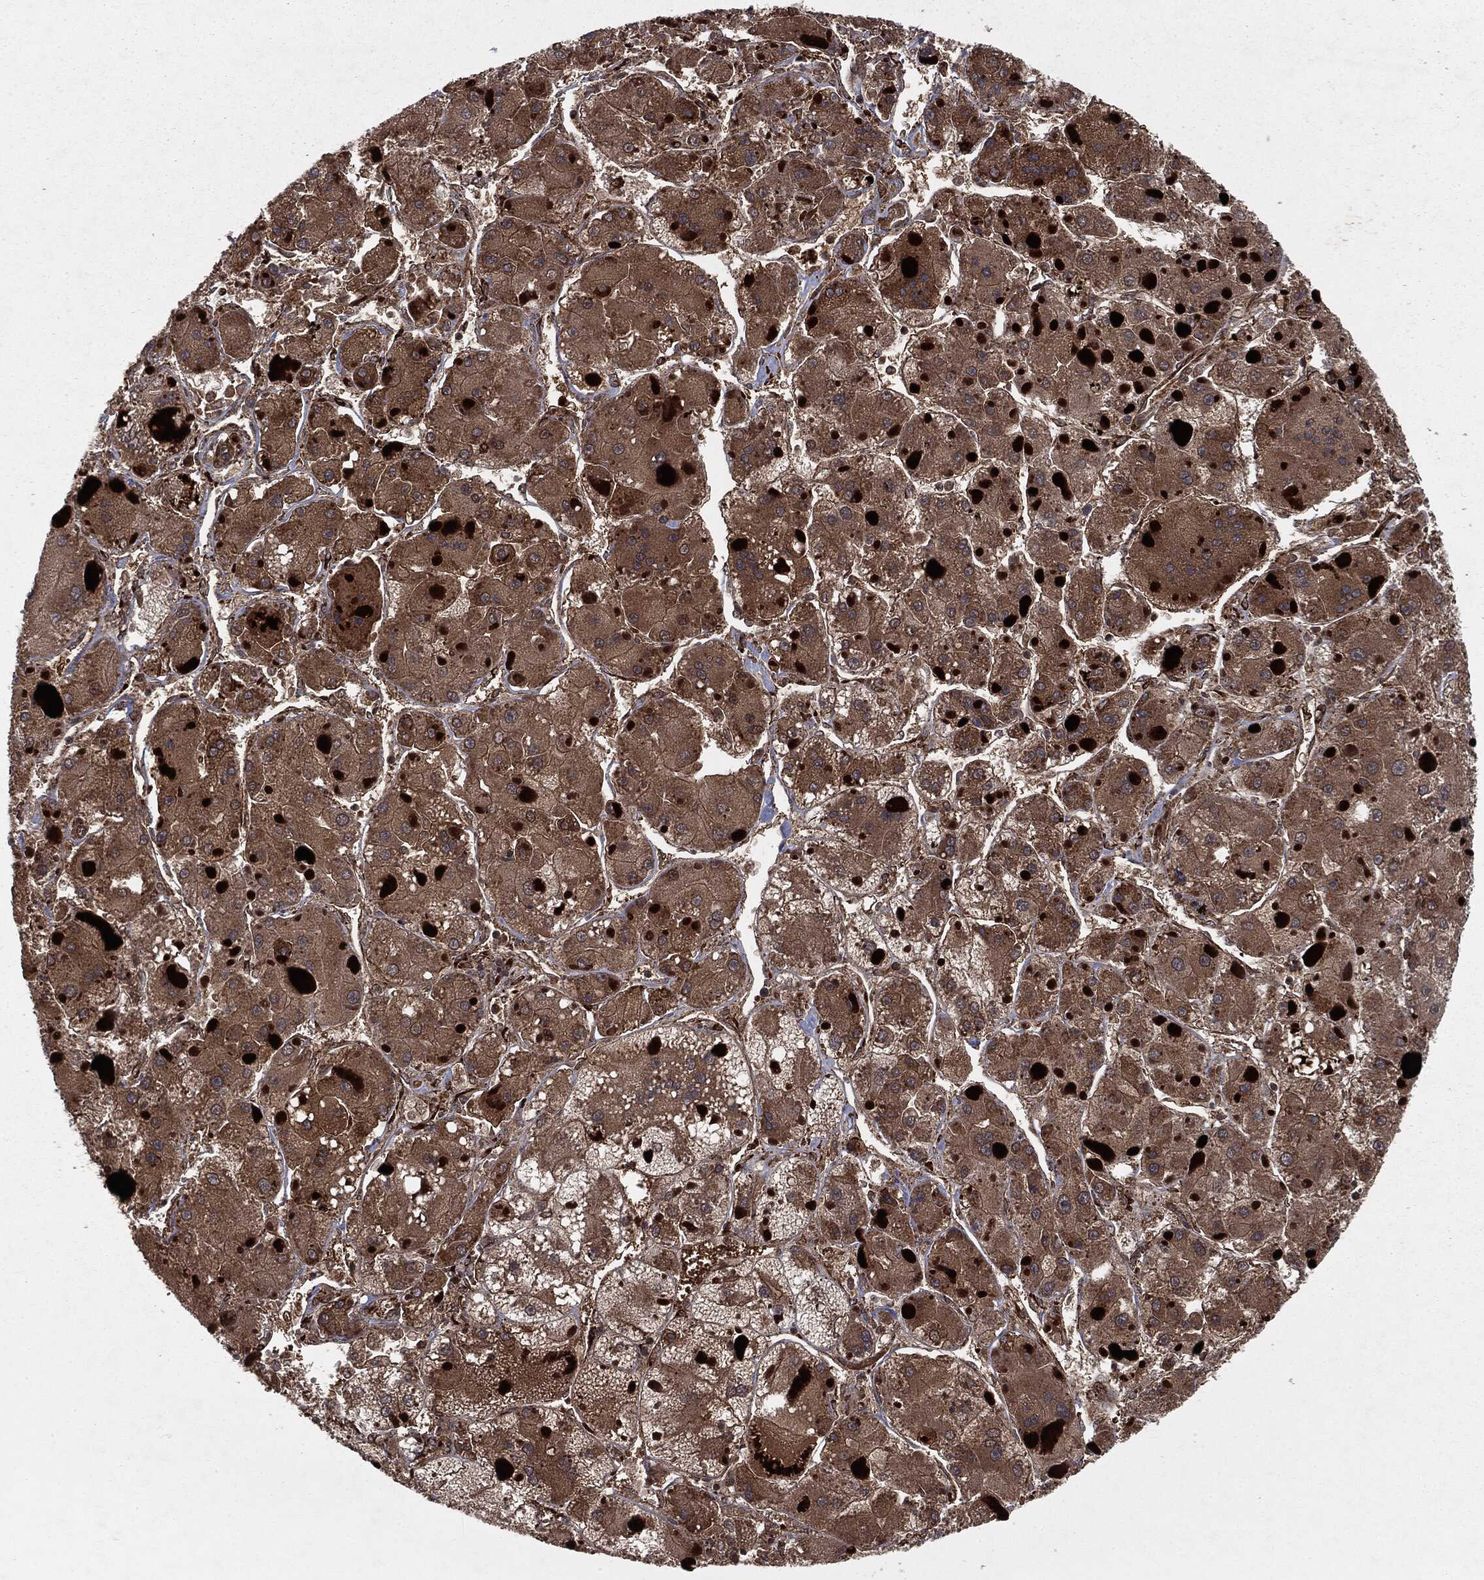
{"staining": {"intensity": "moderate", "quantity": ">75%", "location": "cytoplasmic/membranous"}, "tissue": "liver cancer", "cell_type": "Tumor cells", "image_type": "cancer", "snomed": [{"axis": "morphology", "description": "Carcinoma, Hepatocellular, NOS"}, {"axis": "topography", "description": "Liver"}], "caption": "Protein expression analysis of liver cancer shows moderate cytoplasmic/membranous staining in approximately >75% of tumor cells.", "gene": "RANBP9", "patient": {"sex": "female", "age": 73}}